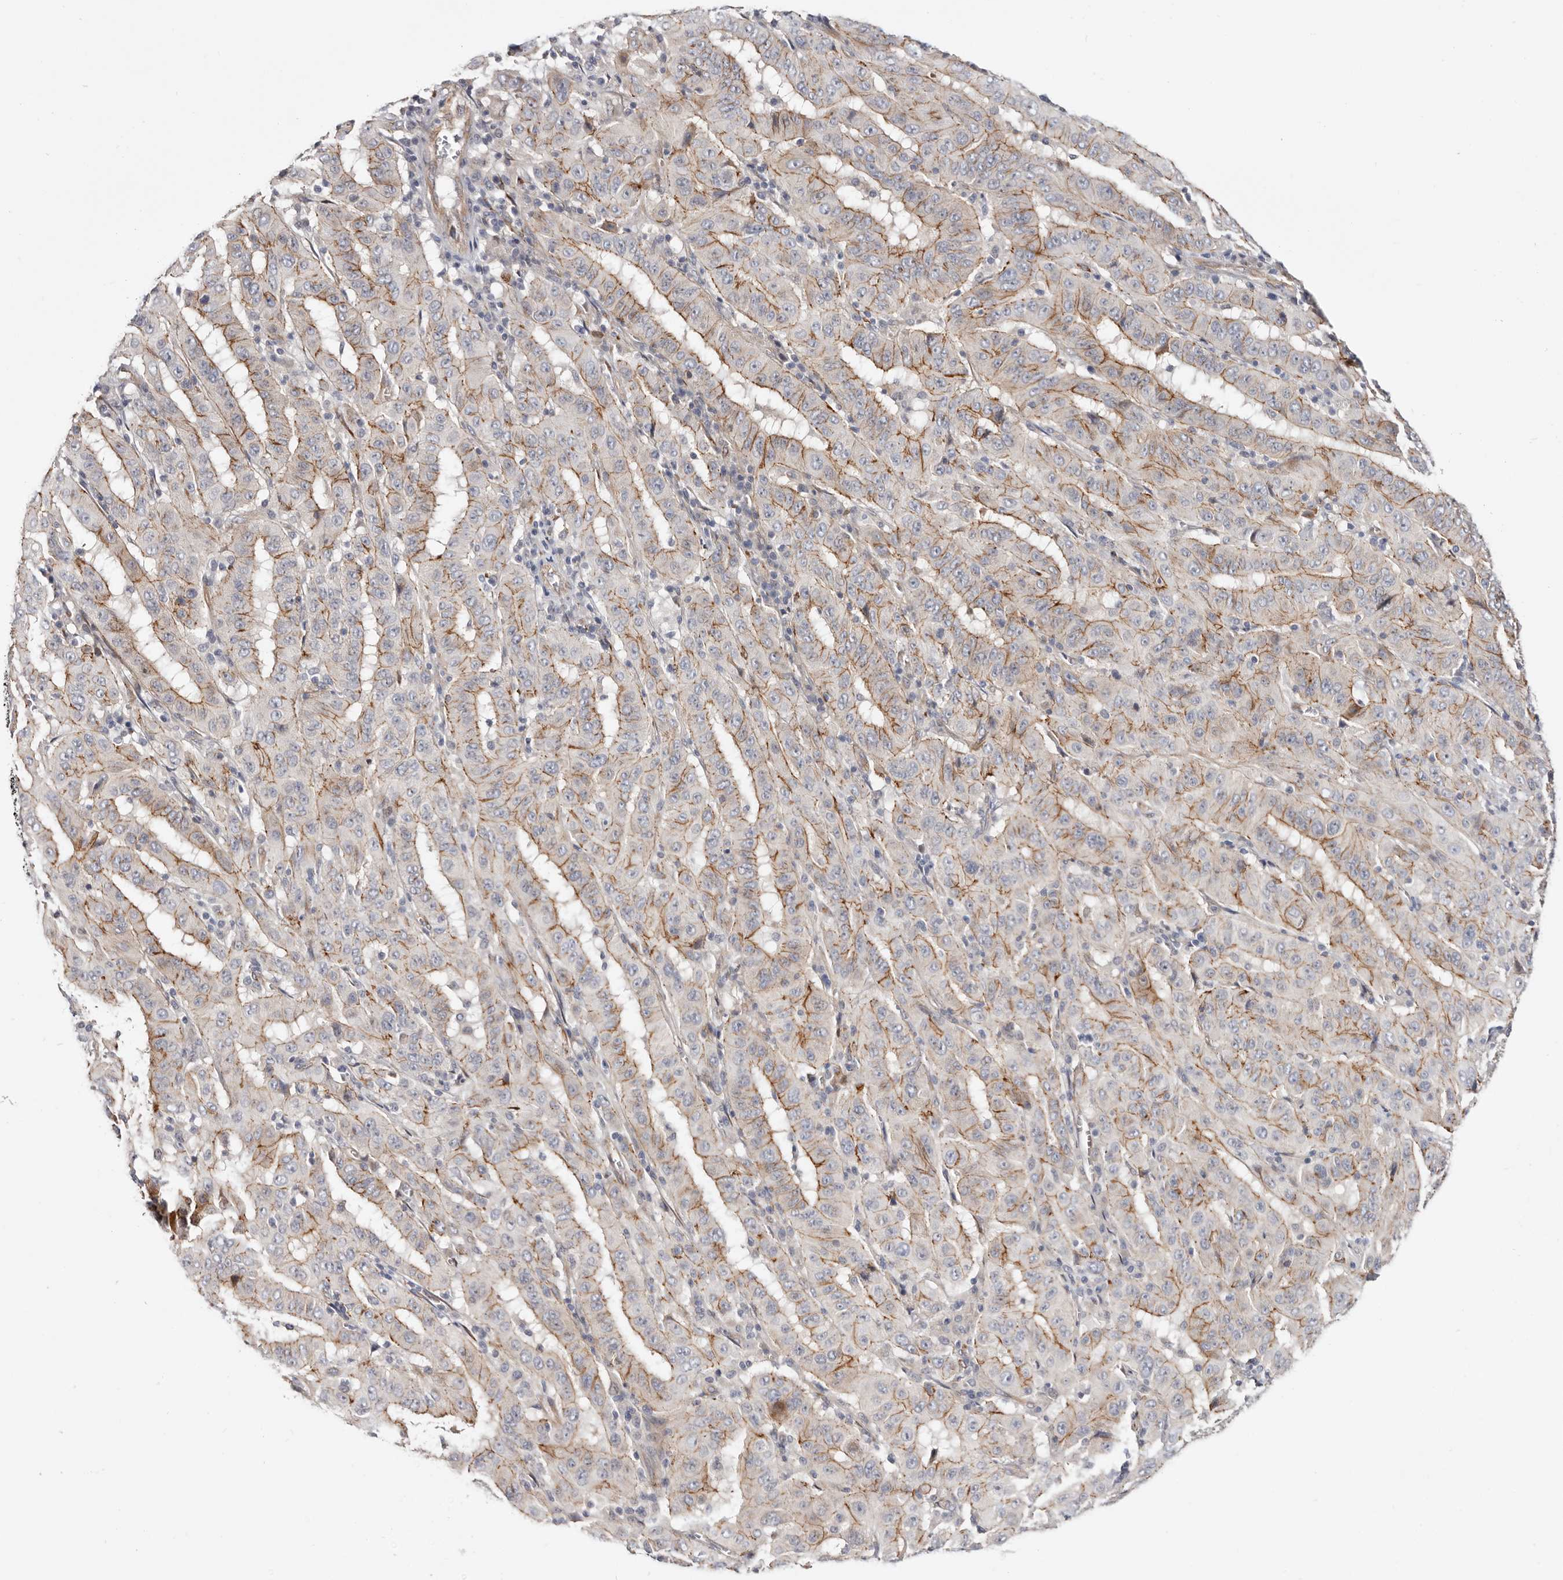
{"staining": {"intensity": "moderate", "quantity": "25%-75%", "location": "cytoplasmic/membranous"}, "tissue": "pancreatic cancer", "cell_type": "Tumor cells", "image_type": "cancer", "snomed": [{"axis": "morphology", "description": "Adenocarcinoma, NOS"}, {"axis": "topography", "description": "Pancreas"}], "caption": "Pancreatic cancer (adenocarcinoma) was stained to show a protein in brown. There is medium levels of moderate cytoplasmic/membranous expression in approximately 25%-75% of tumor cells. The protein is stained brown, and the nuclei are stained in blue (DAB IHC with brightfield microscopy, high magnification).", "gene": "USH1C", "patient": {"sex": "male", "age": 63}}